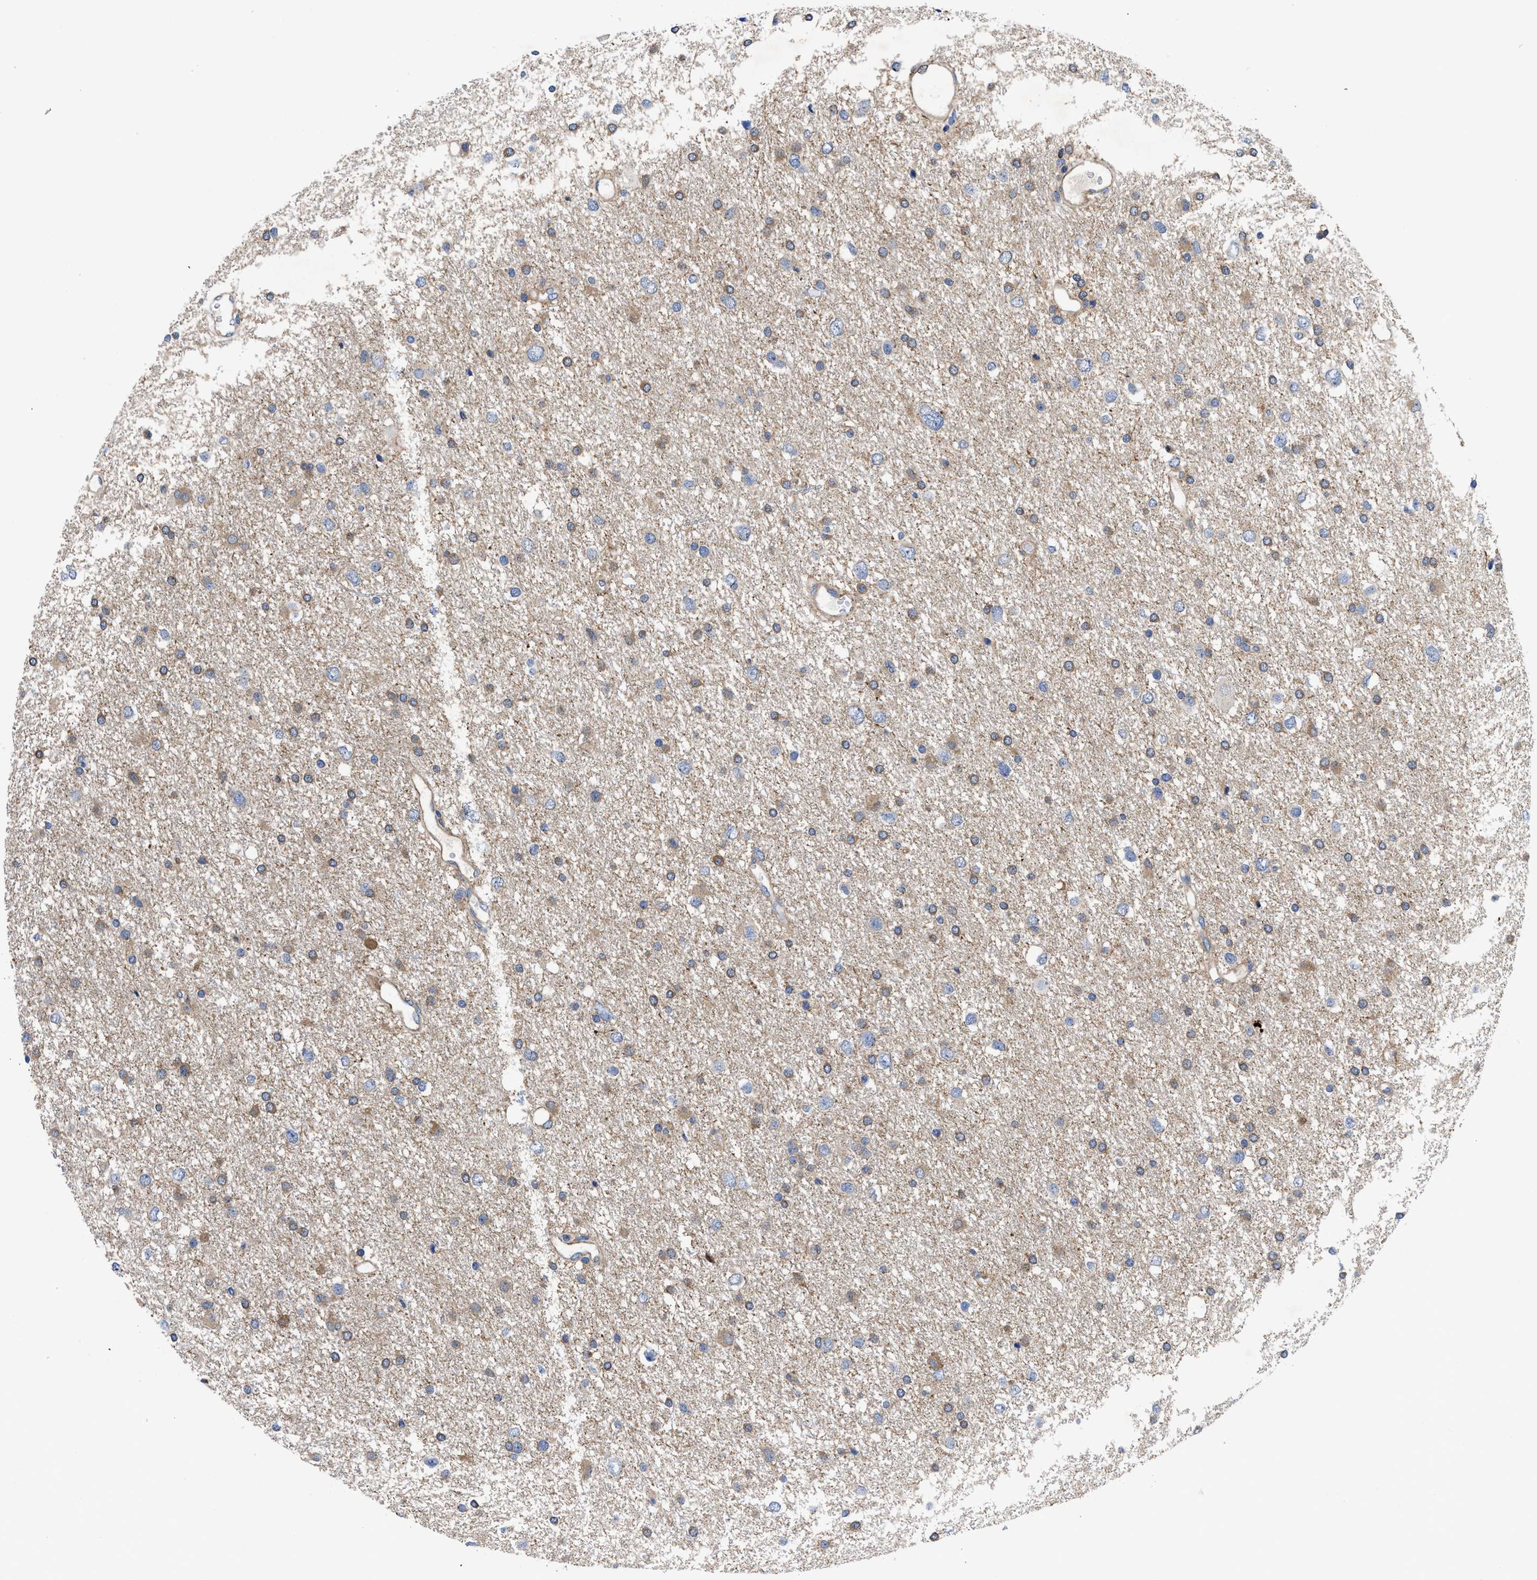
{"staining": {"intensity": "weak", "quantity": ">75%", "location": "cytoplasmic/membranous"}, "tissue": "glioma", "cell_type": "Tumor cells", "image_type": "cancer", "snomed": [{"axis": "morphology", "description": "Glioma, malignant, Low grade"}, {"axis": "topography", "description": "Brain"}], "caption": "A photomicrograph of glioma stained for a protein reveals weak cytoplasmic/membranous brown staining in tumor cells.", "gene": "SPAST", "patient": {"sex": "female", "age": 37}}